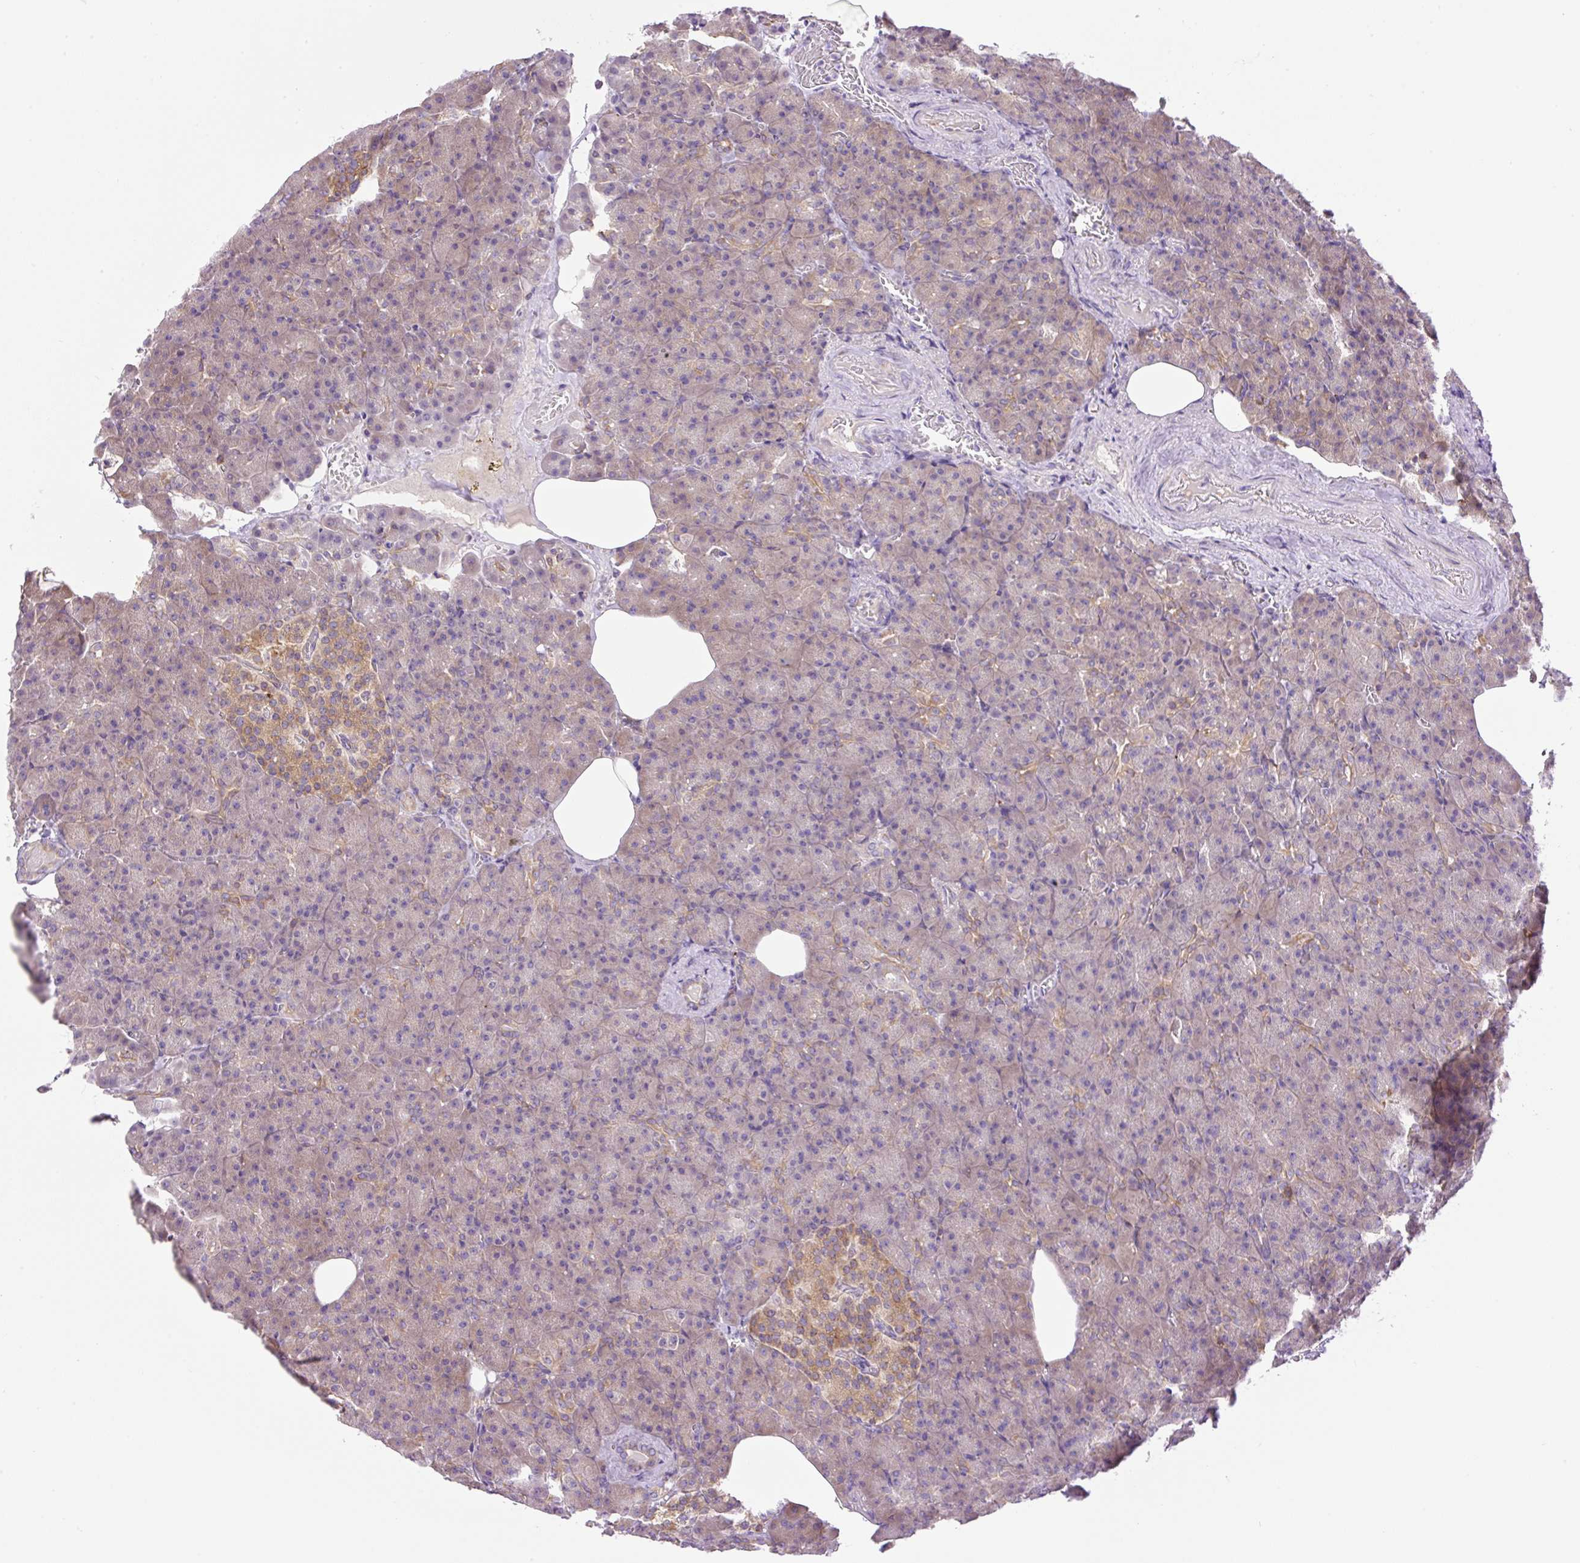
{"staining": {"intensity": "moderate", "quantity": "<25%", "location": "cytoplasmic/membranous"}, "tissue": "pancreas", "cell_type": "Exocrine glandular cells", "image_type": "normal", "snomed": [{"axis": "morphology", "description": "Normal tissue, NOS"}, {"axis": "topography", "description": "Pancreas"}], "caption": "DAB immunohistochemical staining of unremarkable human pancreas shows moderate cytoplasmic/membranous protein expression in approximately <25% of exocrine glandular cells. Nuclei are stained in blue.", "gene": "POFUT1", "patient": {"sex": "female", "age": 74}}